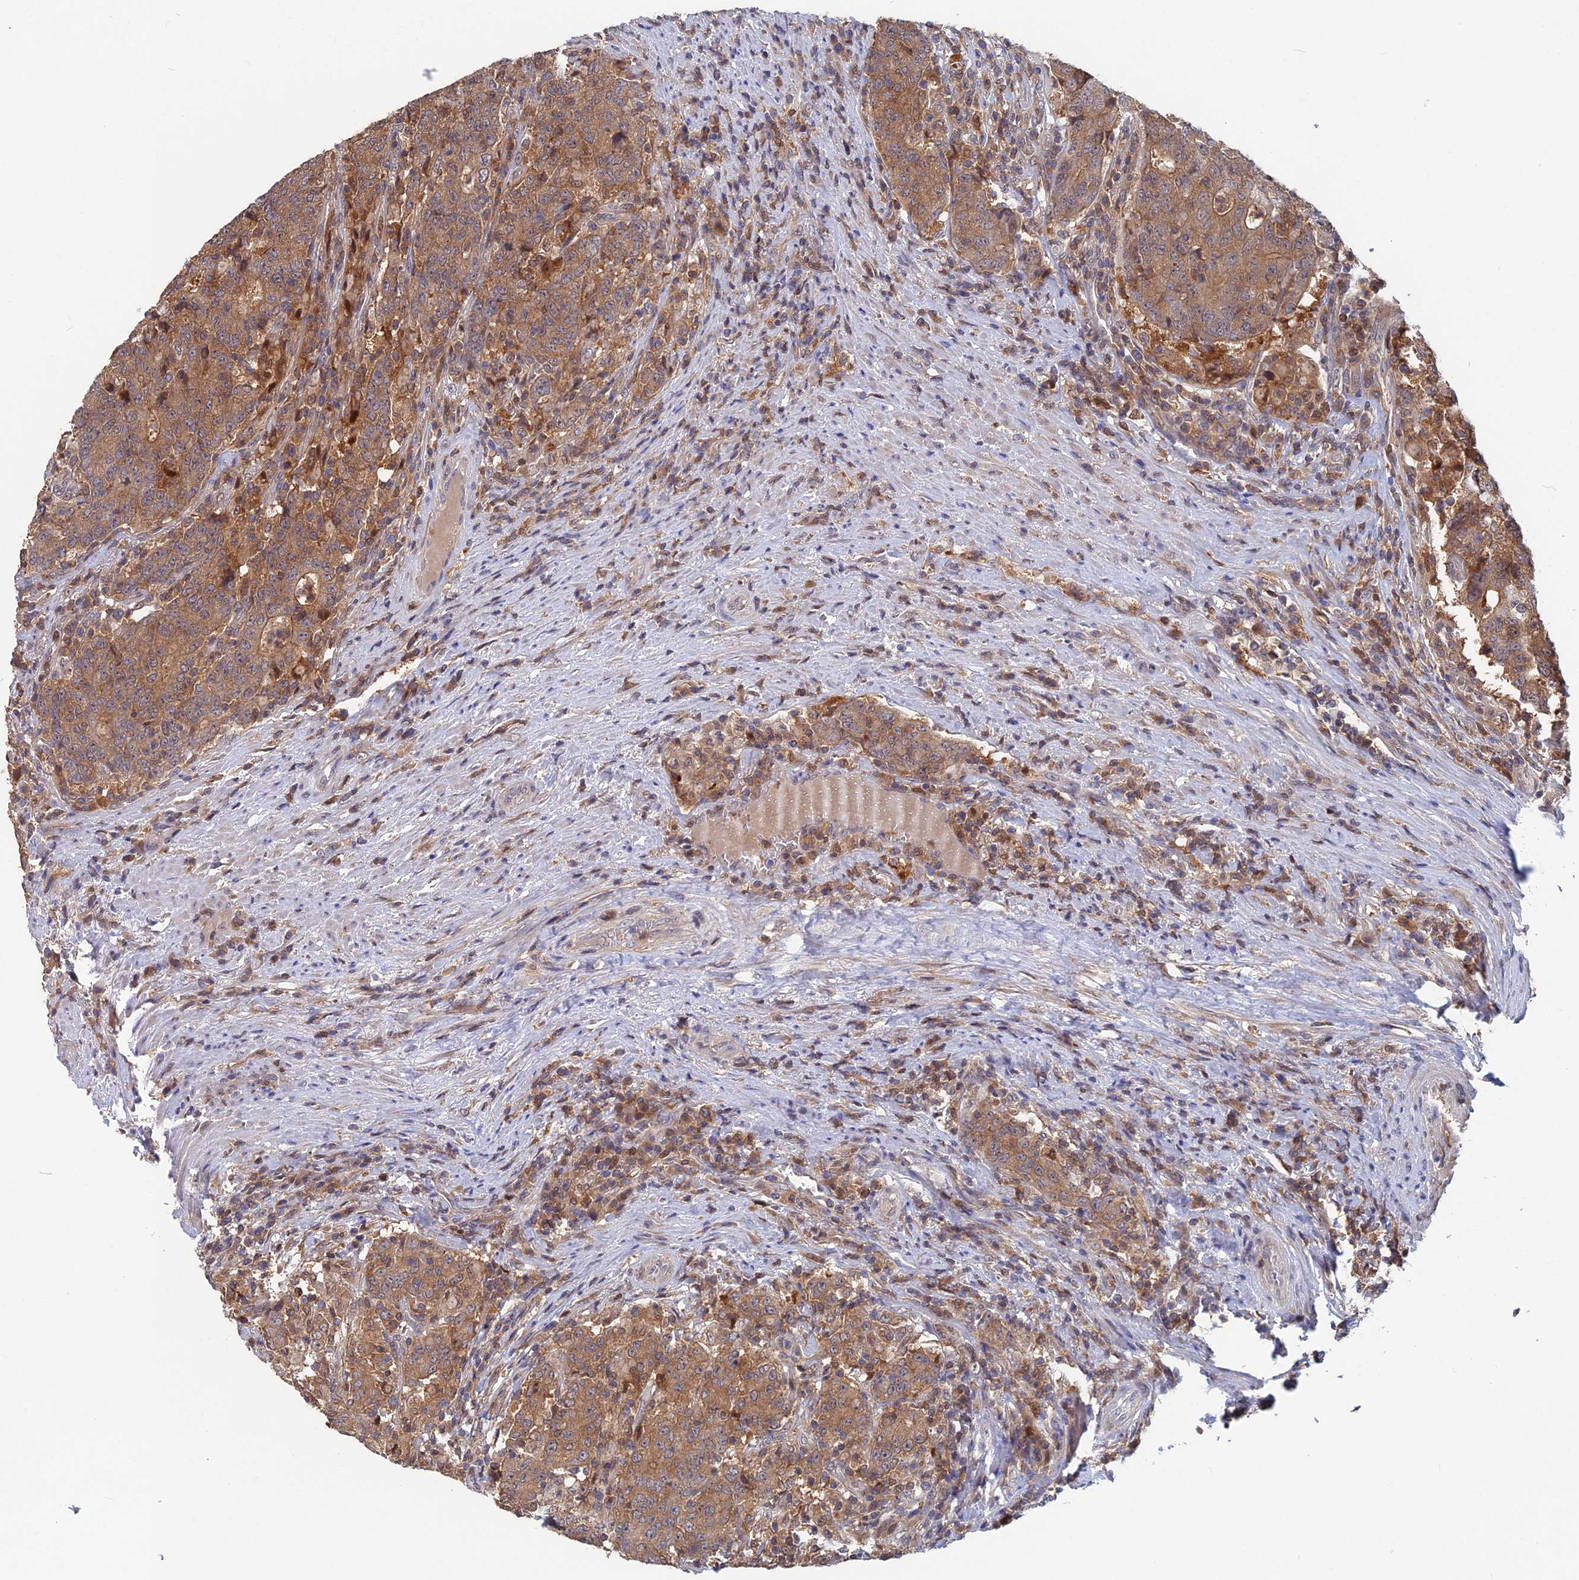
{"staining": {"intensity": "moderate", "quantity": ">75%", "location": "cytoplasmic/membranous"}, "tissue": "colorectal cancer", "cell_type": "Tumor cells", "image_type": "cancer", "snomed": [{"axis": "morphology", "description": "Adenocarcinoma, NOS"}, {"axis": "topography", "description": "Colon"}], "caption": "Colorectal cancer (adenocarcinoma) stained with immunohistochemistry shows moderate cytoplasmic/membranous positivity in about >75% of tumor cells.", "gene": "BLVRA", "patient": {"sex": "female", "age": 75}}